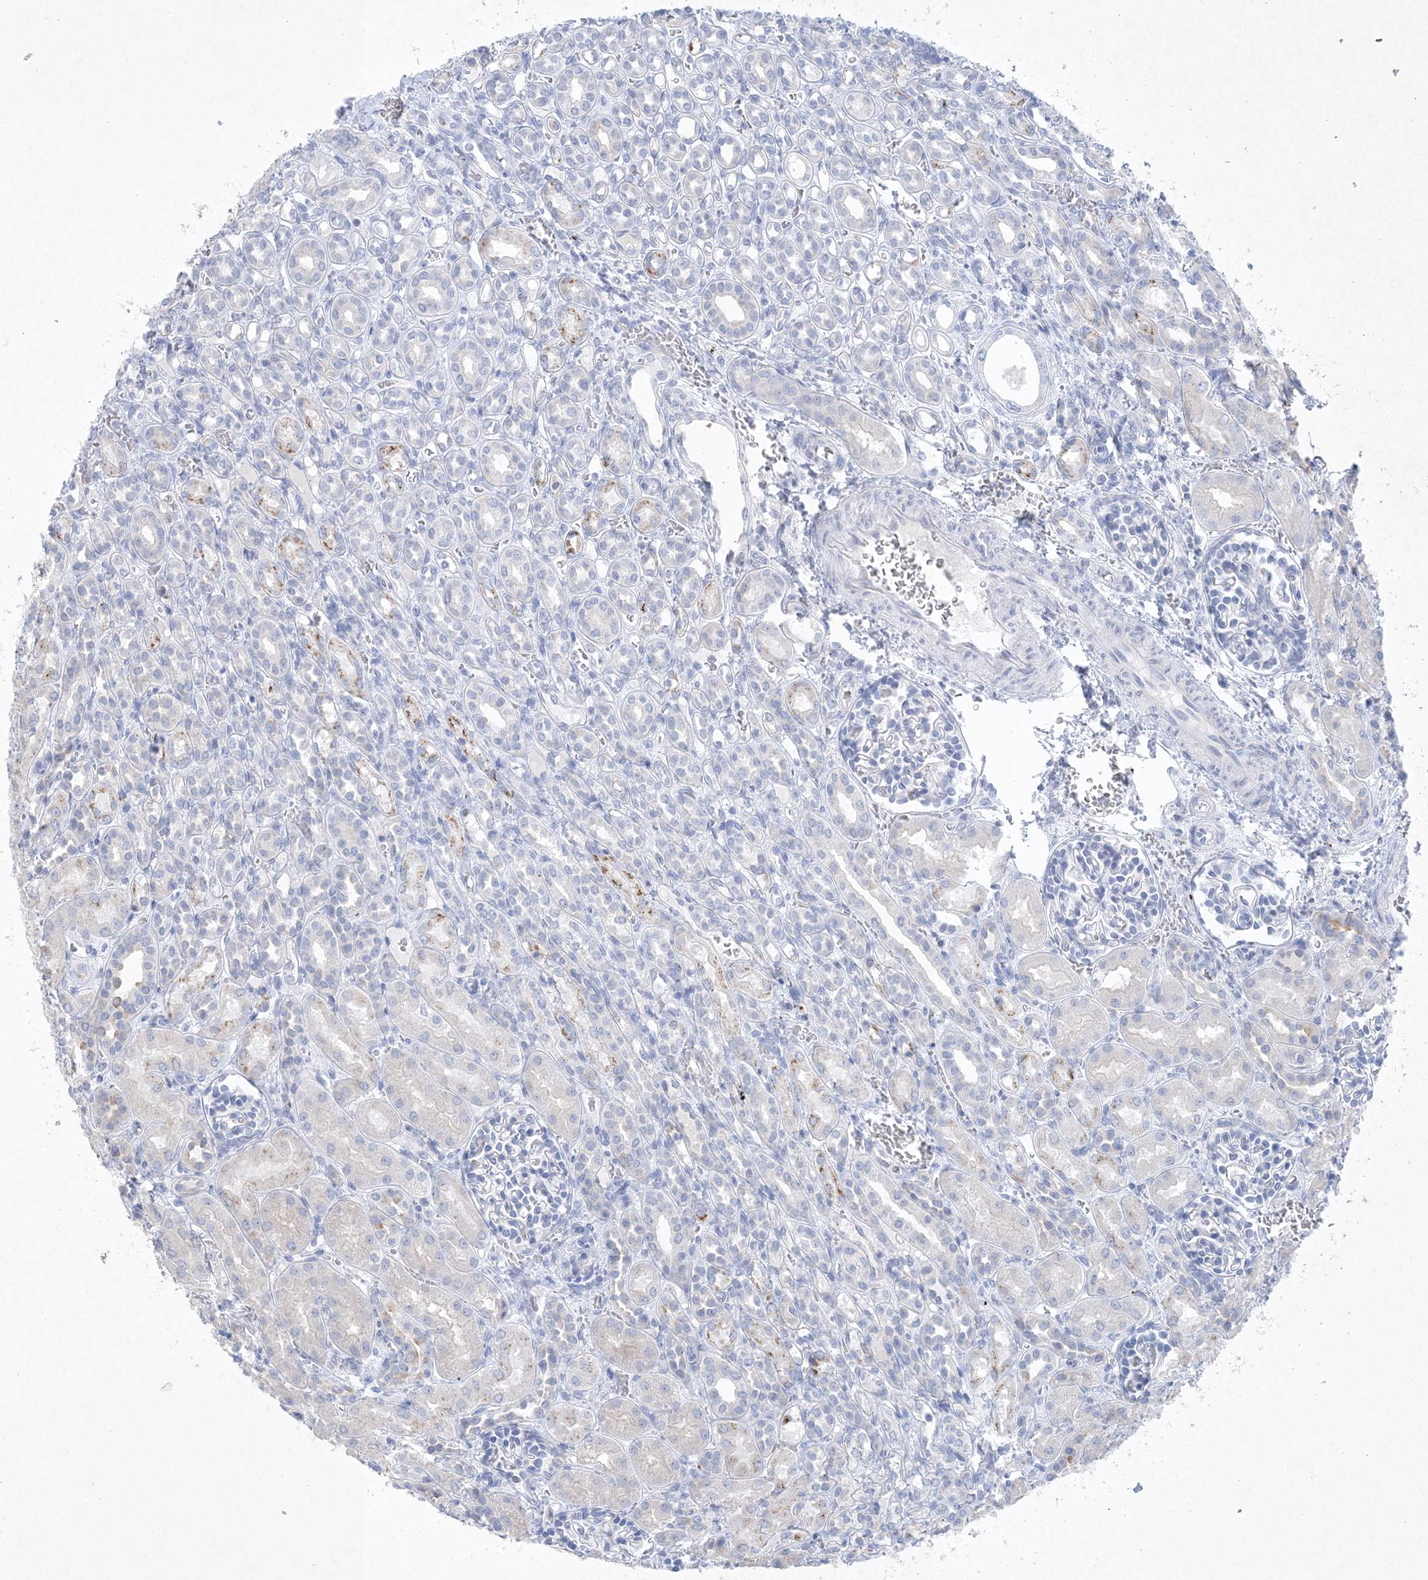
{"staining": {"intensity": "negative", "quantity": "none", "location": "none"}, "tissue": "kidney", "cell_type": "Cells in glomeruli", "image_type": "normal", "snomed": [{"axis": "morphology", "description": "Normal tissue, NOS"}, {"axis": "morphology", "description": "Neoplasm, malignant, NOS"}, {"axis": "topography", "description": "Kidney"}], "caption": "Cells in glomeruli show no significant expression in normal kidney. The staining is performed using DAB brown chromogen with nuclei counter-stained in using hematoxylin.", "gene": "GABRG1", "patient": {"sex": "female", "age": 1}}